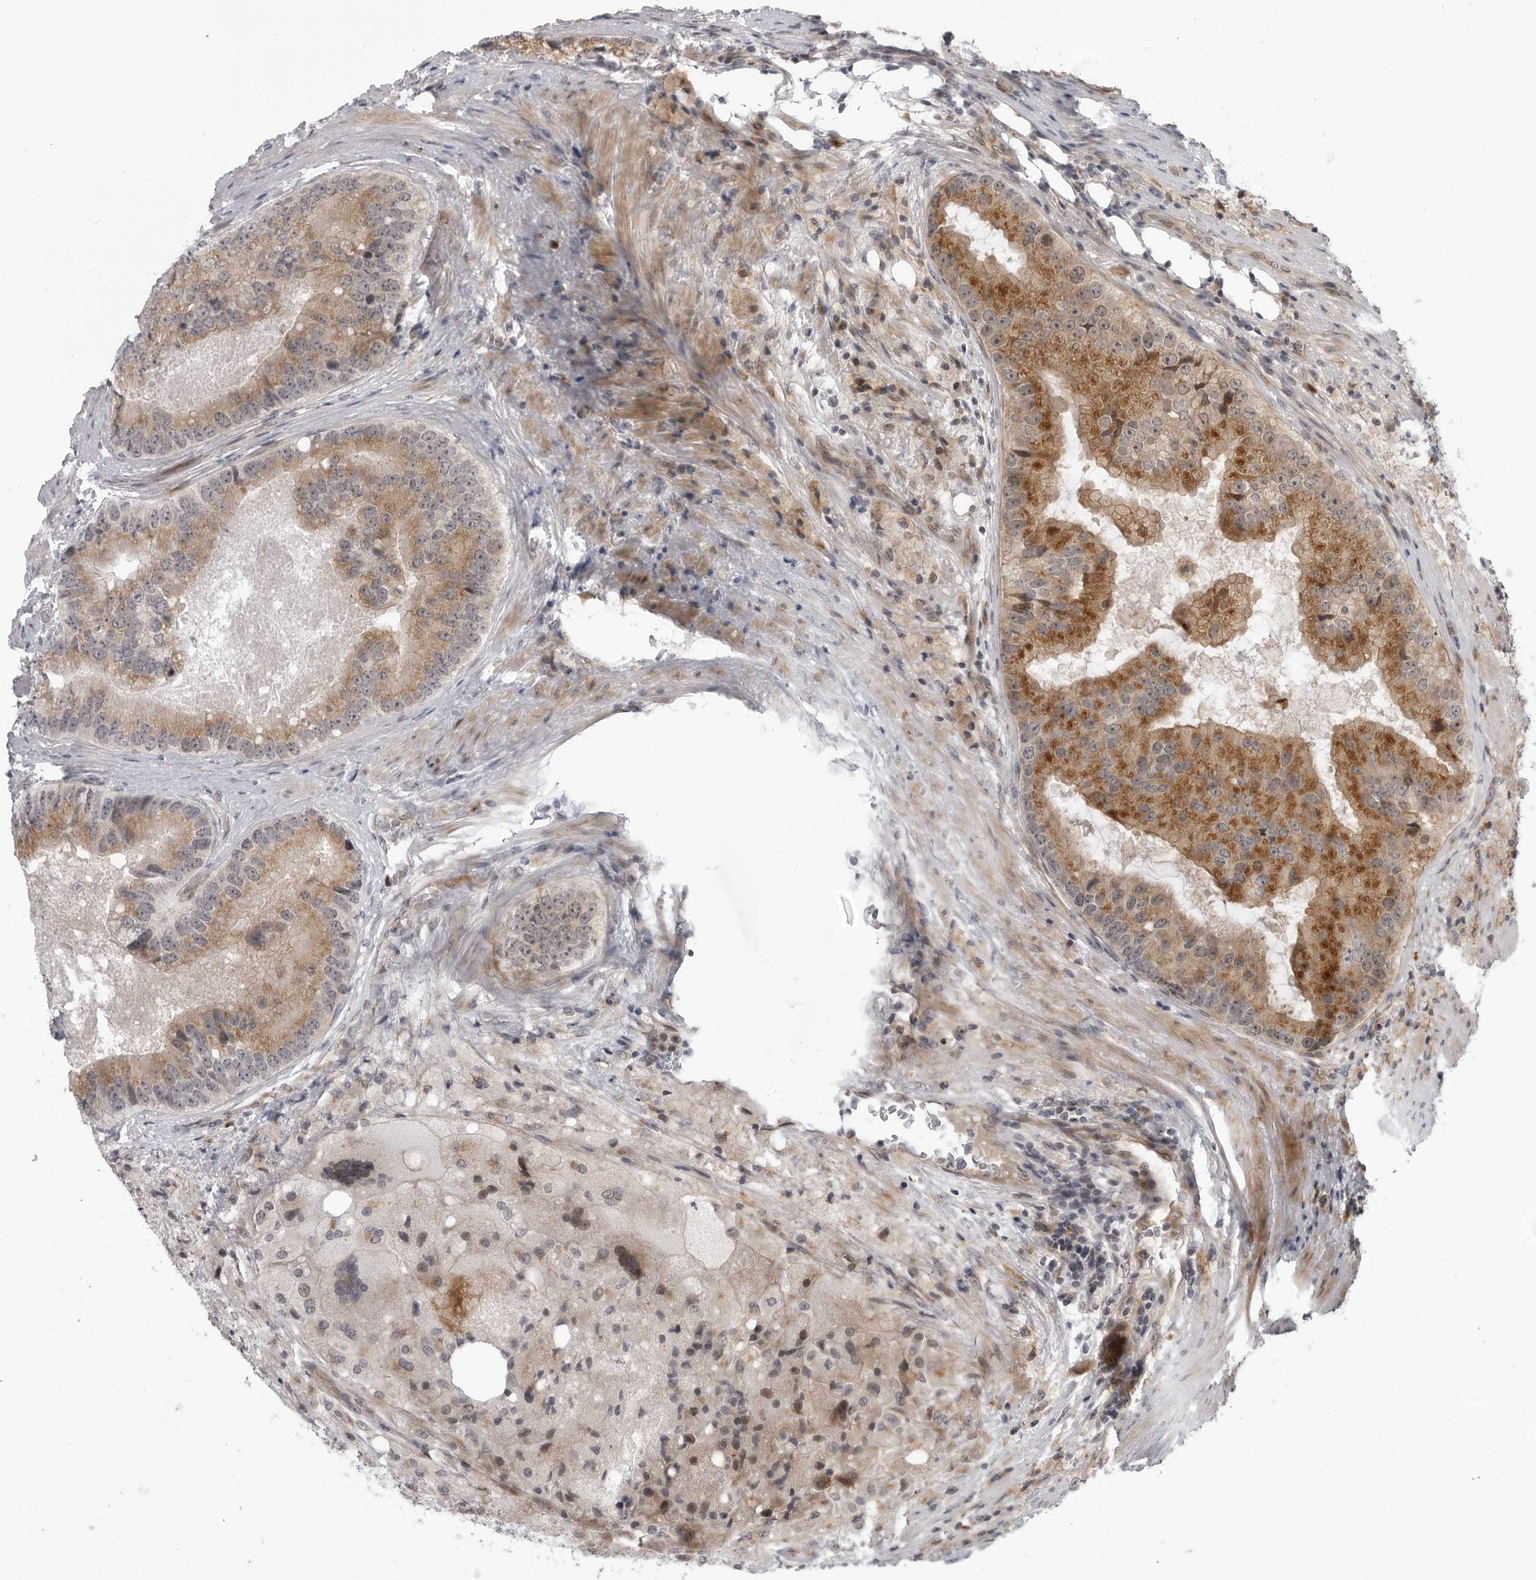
{"staining": {"intensity": "moderate", "quantity": ">75%", "location": "cytoplasmic/membranous"}, "tissue": "prostate cancer", "cell_type": "Tumor cells", "image_type": "cancer", "snomed": [{"axis": "morphology", "description": "Adenocarcinoma, High grade"}, {"axis": "topography", "description": "Prostate"}], "caption": "High-magnification brightfield microscopy of prostate cancer (high-grade adenocarcinoma) stained with DAB (brown) and counterstained with hematoxylin (blue). tumor cells exhibit moderate cytoplasmic/membranous staining is appreciated in approximately>75% of cells.", "gene": "LRRC45", "patient": {"sex": "male", "age": 70}}